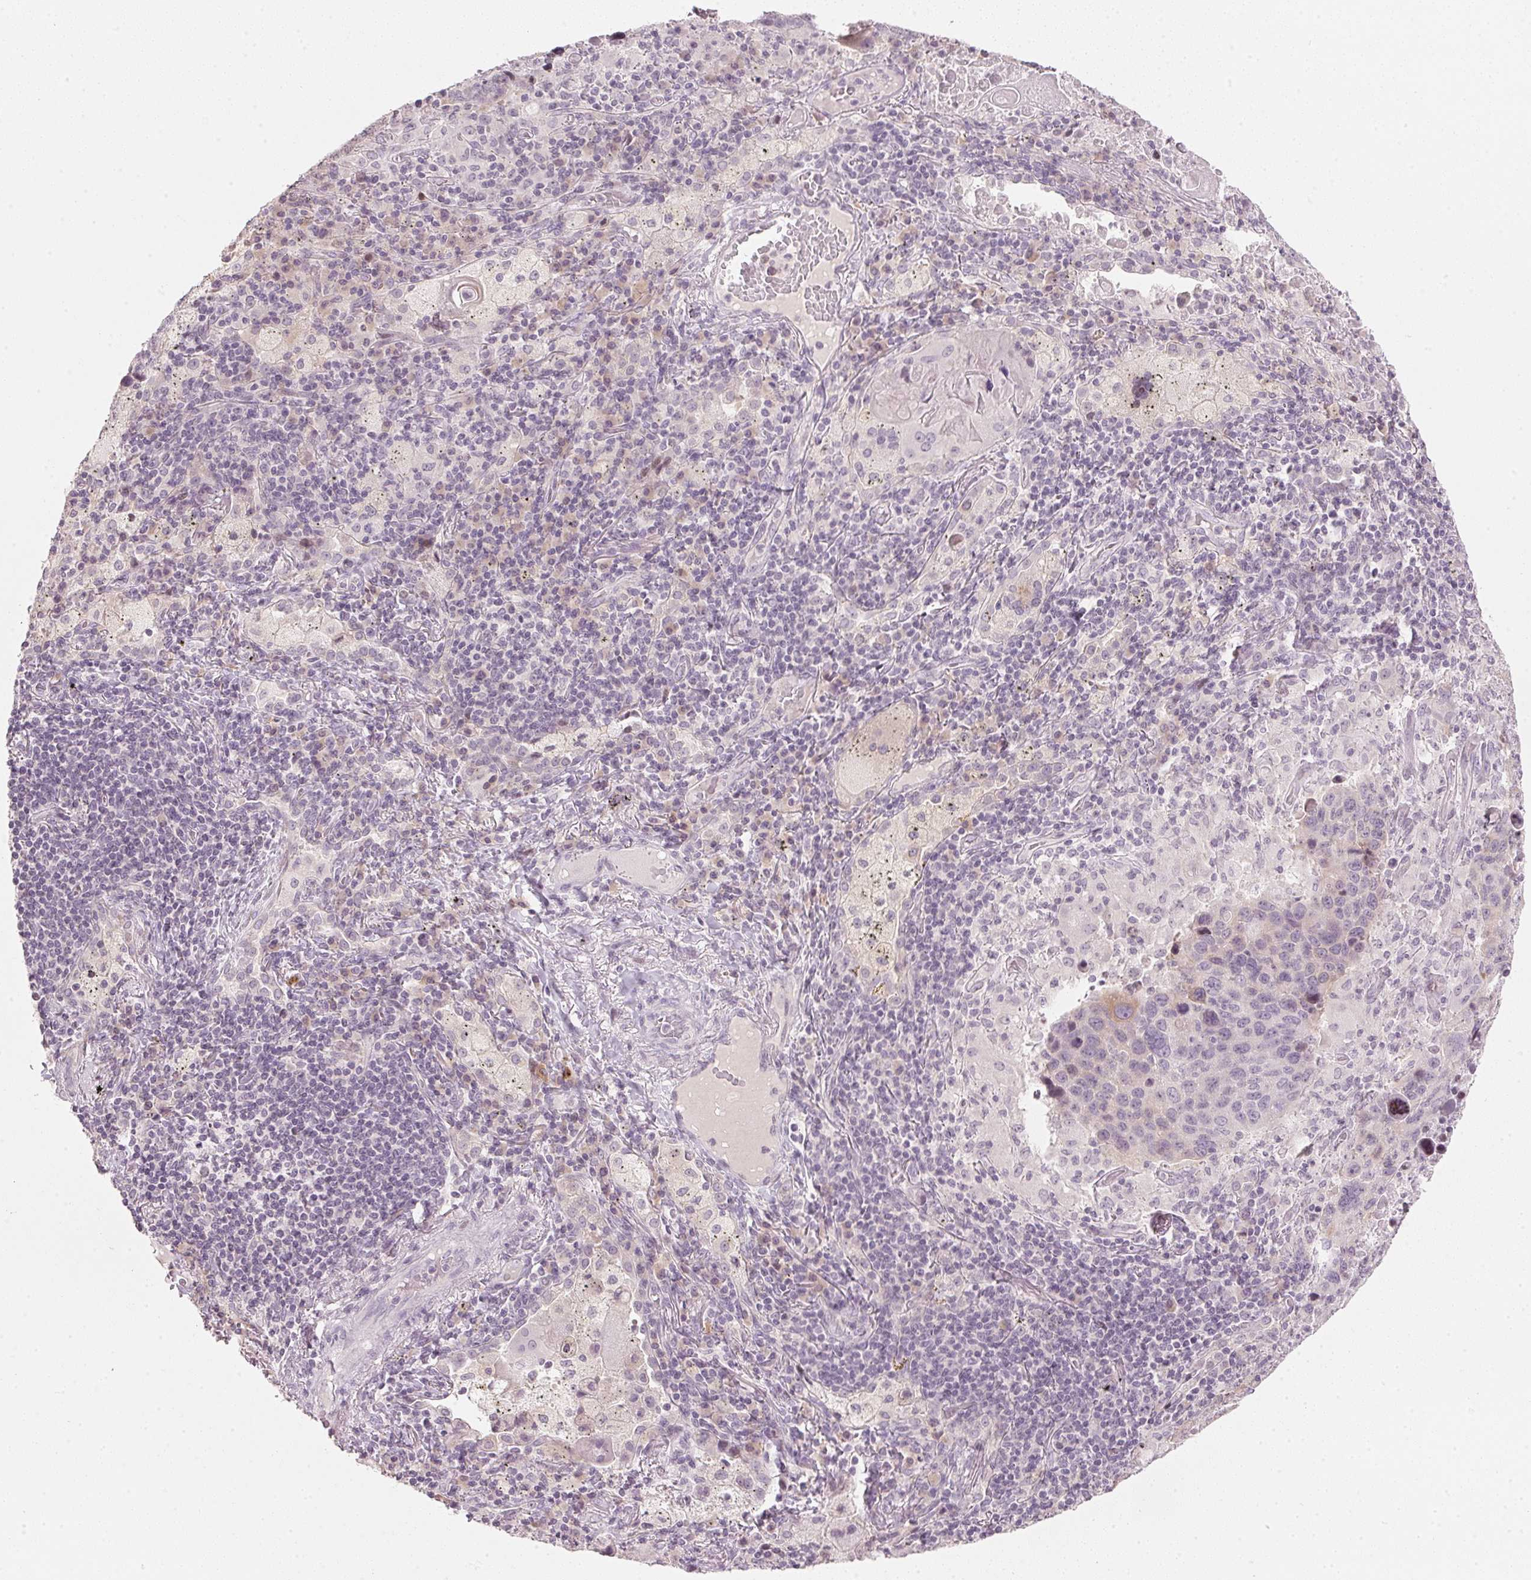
{"staining": {"intensity": "negative", "quantity": "none", "location": "none"}, "tissue": "lung cancer", "cell_type": "Tumor cells", "image_type": "cancer", "snomed": [{"axis": "morphology", "description": "Squamous cell carcinoma, NOS"}, {"axis": "topography", "description": "Lung"}], "caption": "IHC image of lung squamous cell carcinoma stained for a protein (brown), which demonstrates no staining in tumor cells.", "gene": "SFRP4", "patient": {"sex": "male", "age": 68}}